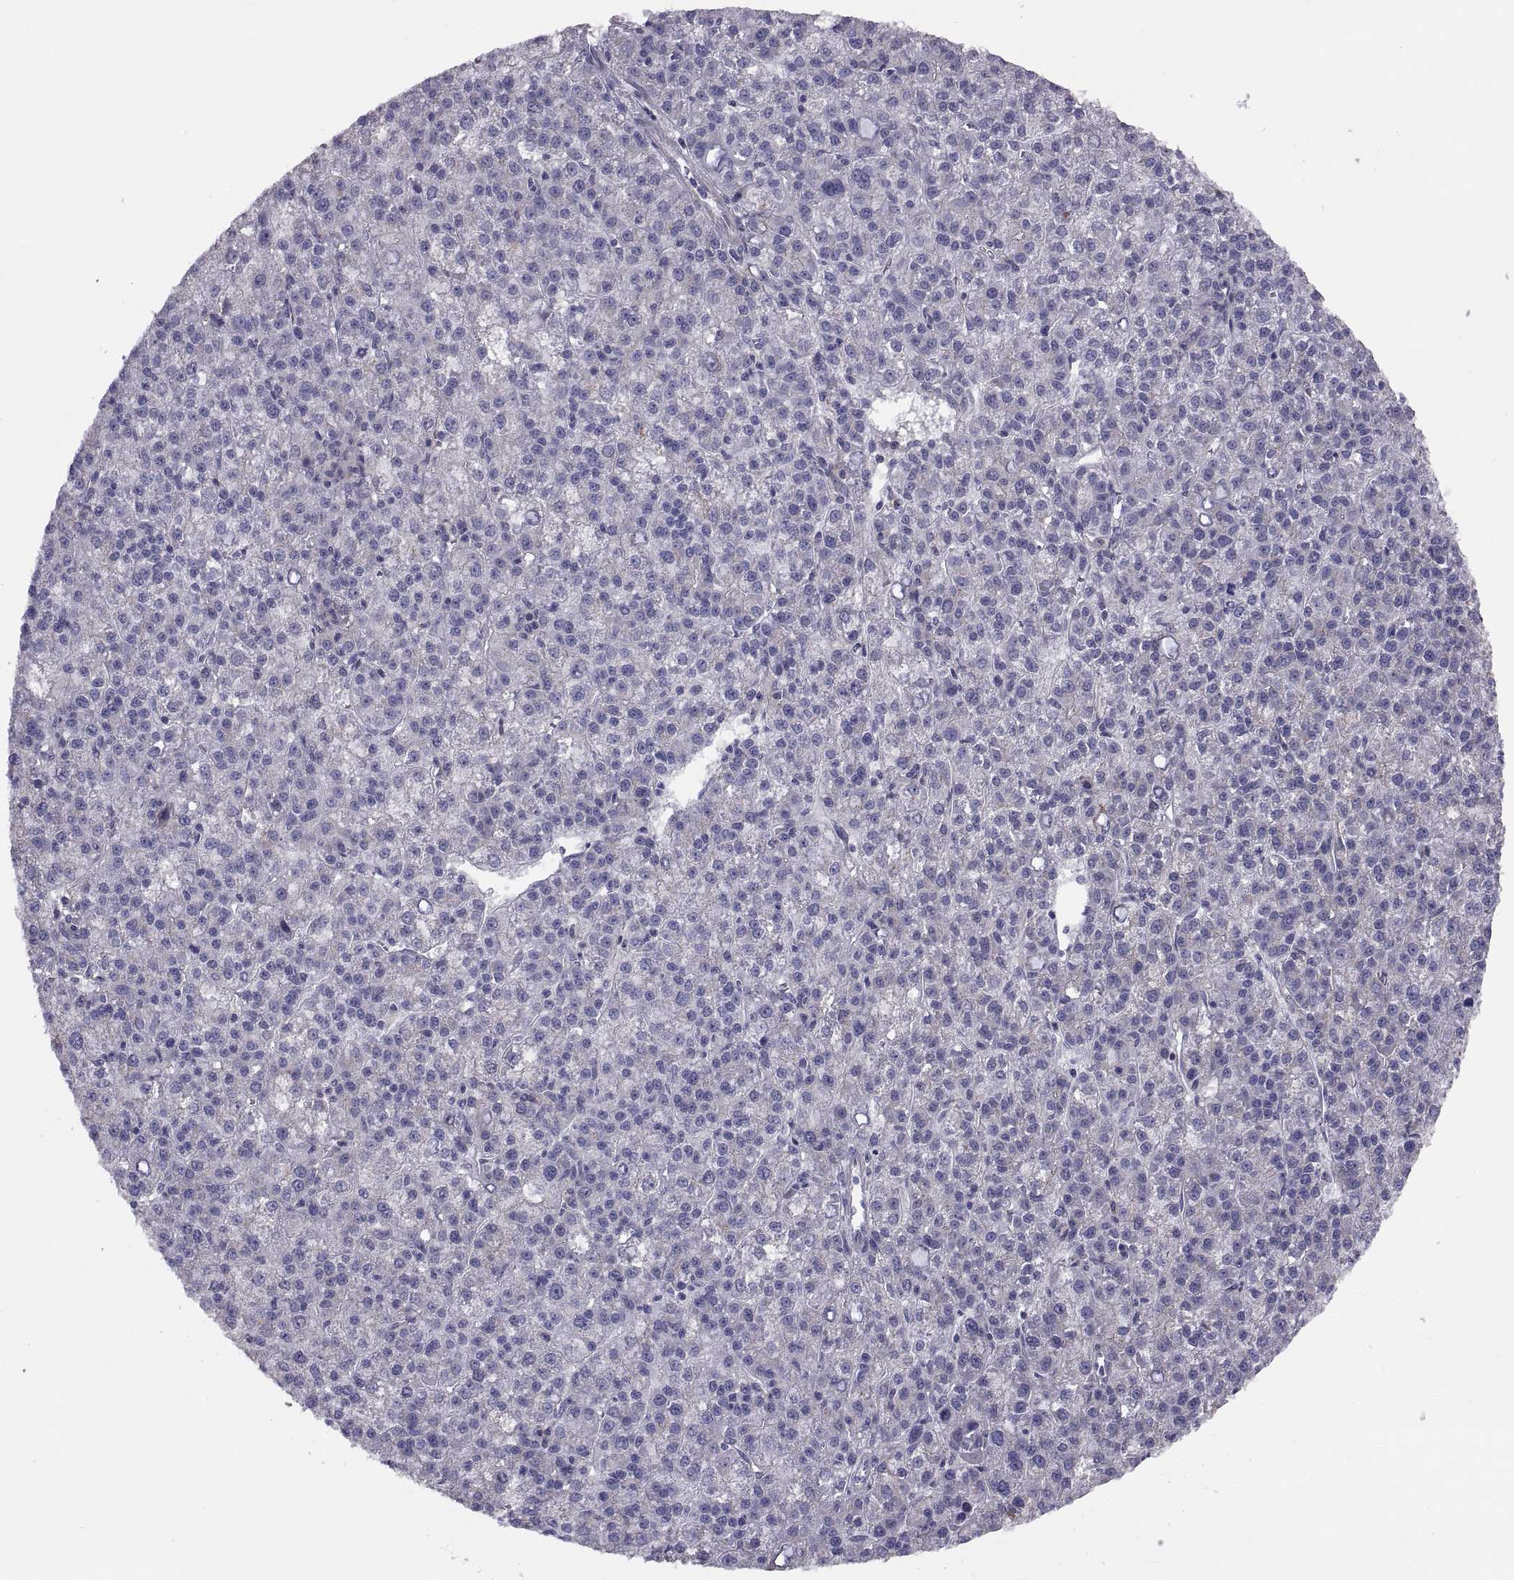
{"staining": {"intensity": "negative", "quantity": "none", "location": "none"}, "tissue": "liver cancer", "cell_type": "Tumor cells", "image_type": "cancer", "snomed": [{"axis": "morphology", "description": "Carcinoma, Hepatocellular, NOS"}, {"axis": "topography", "description": "Liver"}], "caption": "Tumor cells show no significant protein staining in hepatocellular carcinoma (liver). The staining is performed using DAB (3,3'-diaminobenzidine) brown chromogen with nuclei counter-stained in using hematoxylin.", "gene": "ANO1", "patient": {"sex": "female", "age": 60}}